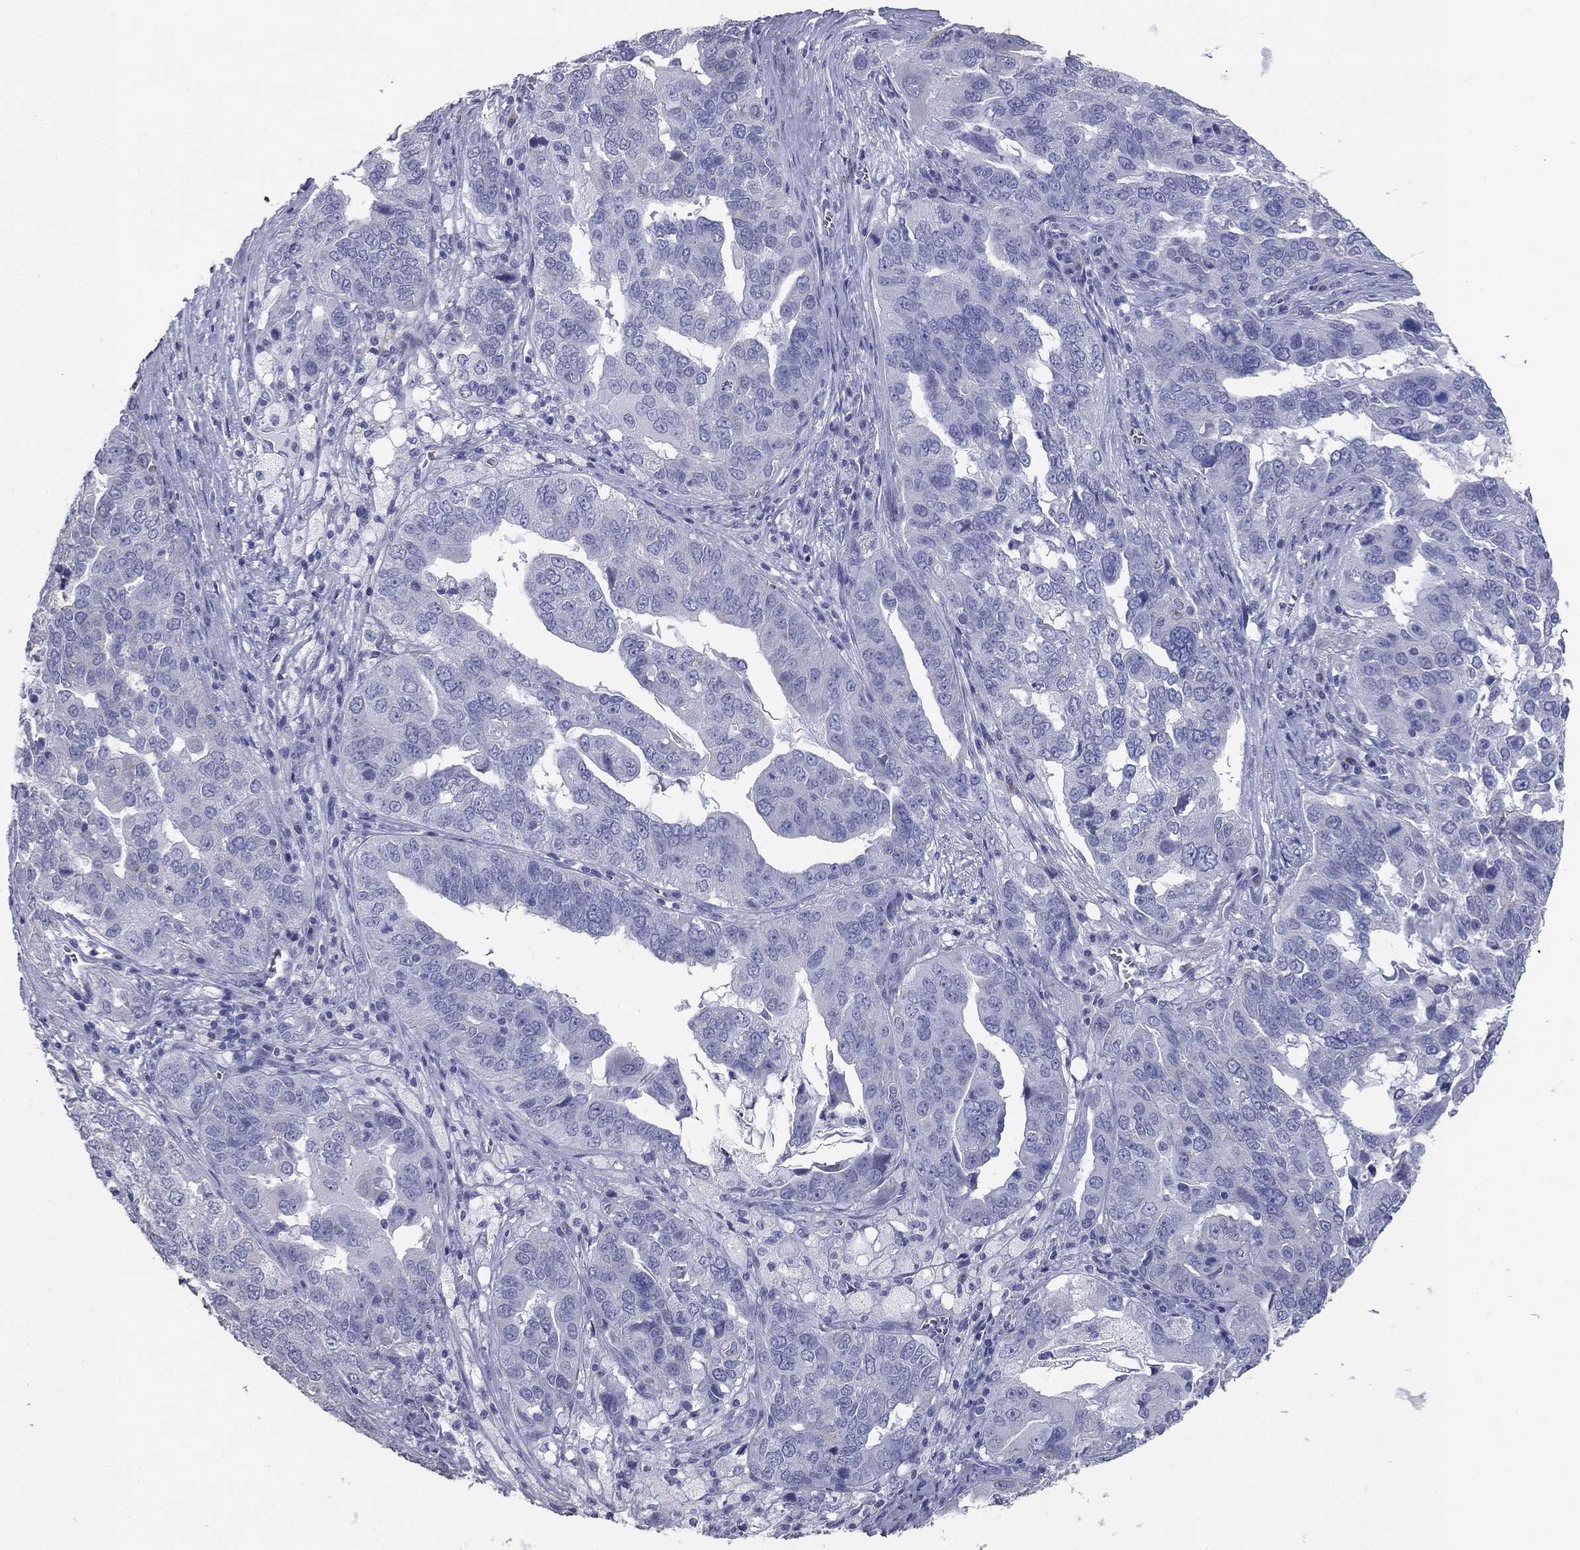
{"staining": {"intensity": "negative", "quantity": "none", "location": "none"}, "tissue": "ovarian cancer", "cell_type": "Tumor cells", "image_type": "cancer", "snomed": [{"axis": "morphology", "description": "Carcinoma, endometroid"}, {"axis": "topography", "description": "Soft tissue"}, {"axis": "topography", "description": "Ovary"}], "caption": "Human endometroid carcinoma (ovarian) stained for a protein using immunohistochemistry (IHC) demonstrates no positivity in tumor cells.", "gene": "TAC1", "patient": {"sex": "female", "age": 52}}